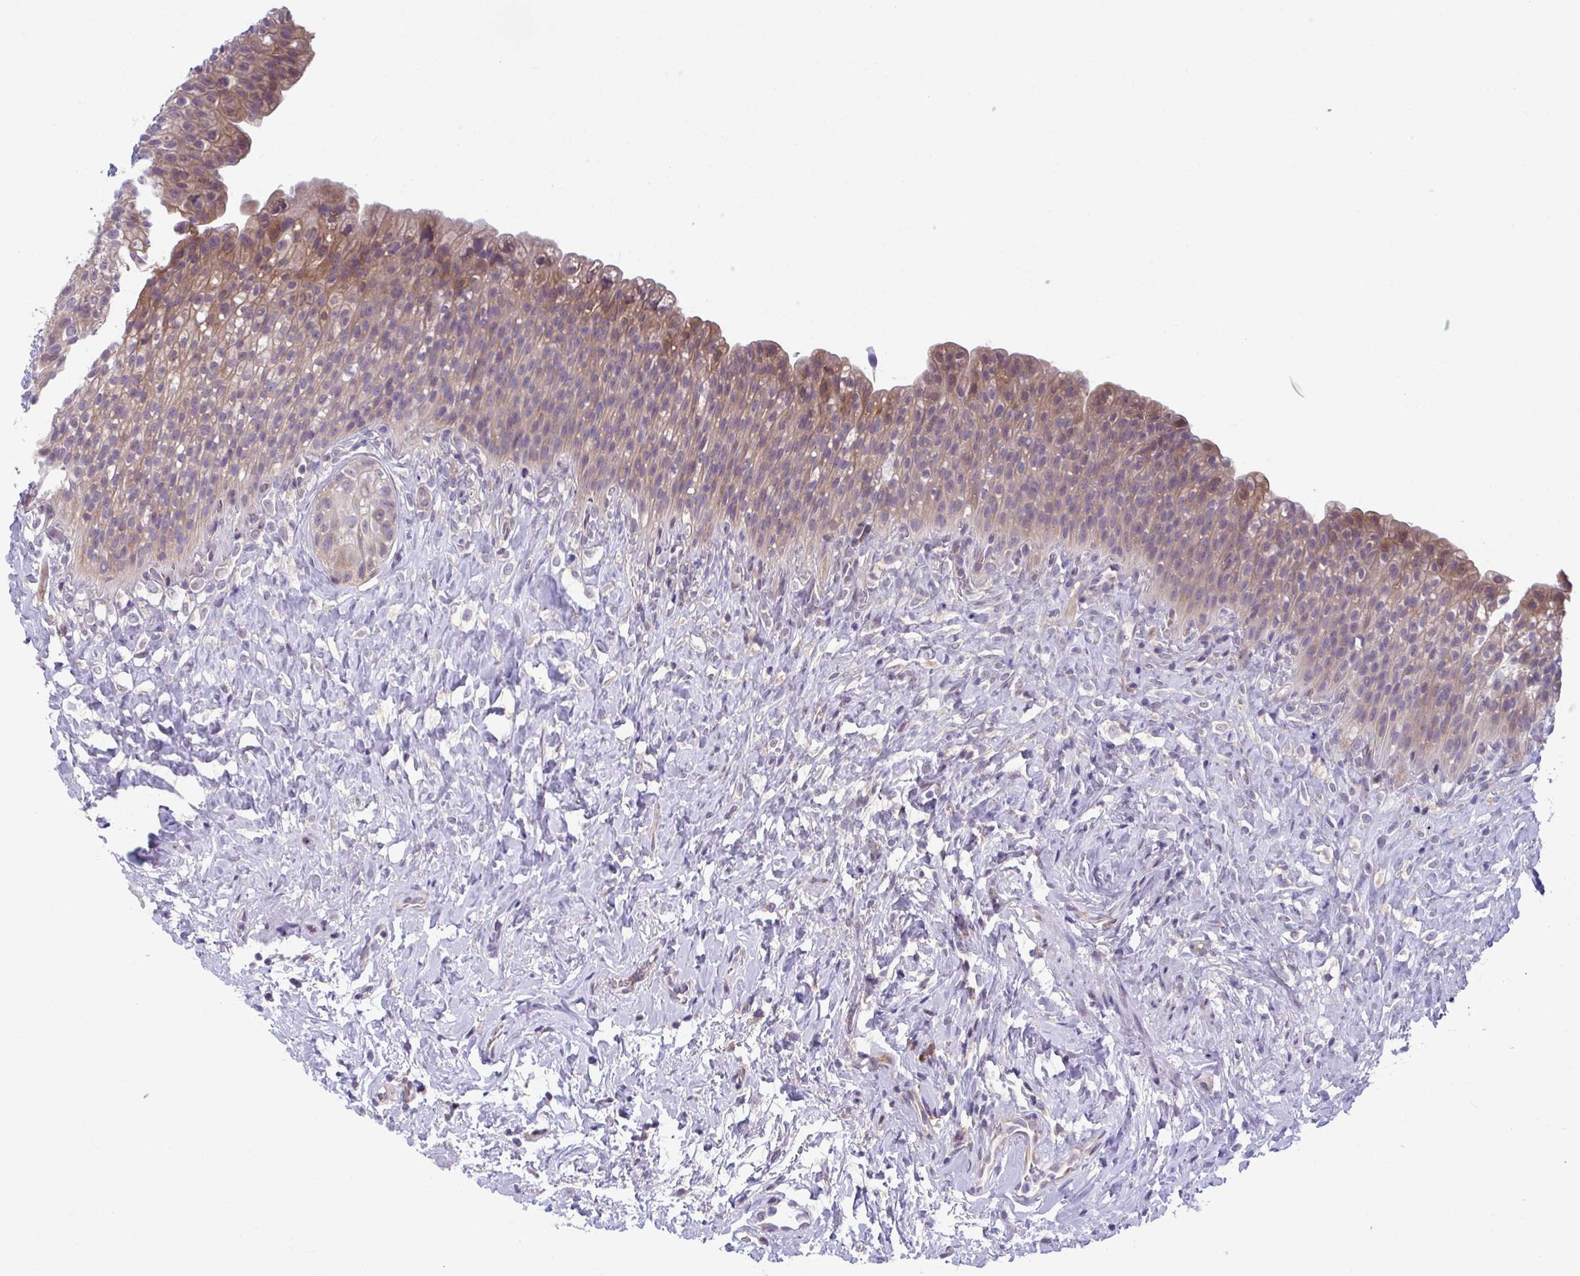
{"staining": {"intensity": "weak", "quantity": "25%-75%", "location": "cytoplasmic/membranous"}, "tissue": "urinary bladder", "cell_type": "Urothelial cells", "image_type": "normal", "snomed": [{"axis": "morphology", "description": "Normal tissue, NOS"}, {"axis": "topography", "description": "Urinary bladder"}, {"axis": "topography", "description": "Prostate"}], "caption": "IHC (DAB) staining of benign human urinary bladder demonstrates weak cytoplasmic/membranous protein positivity in approximately 25%-75% of urothelial cells.", "gene": "TMEM108", "patient": {"sex": "male", "age": 76}}